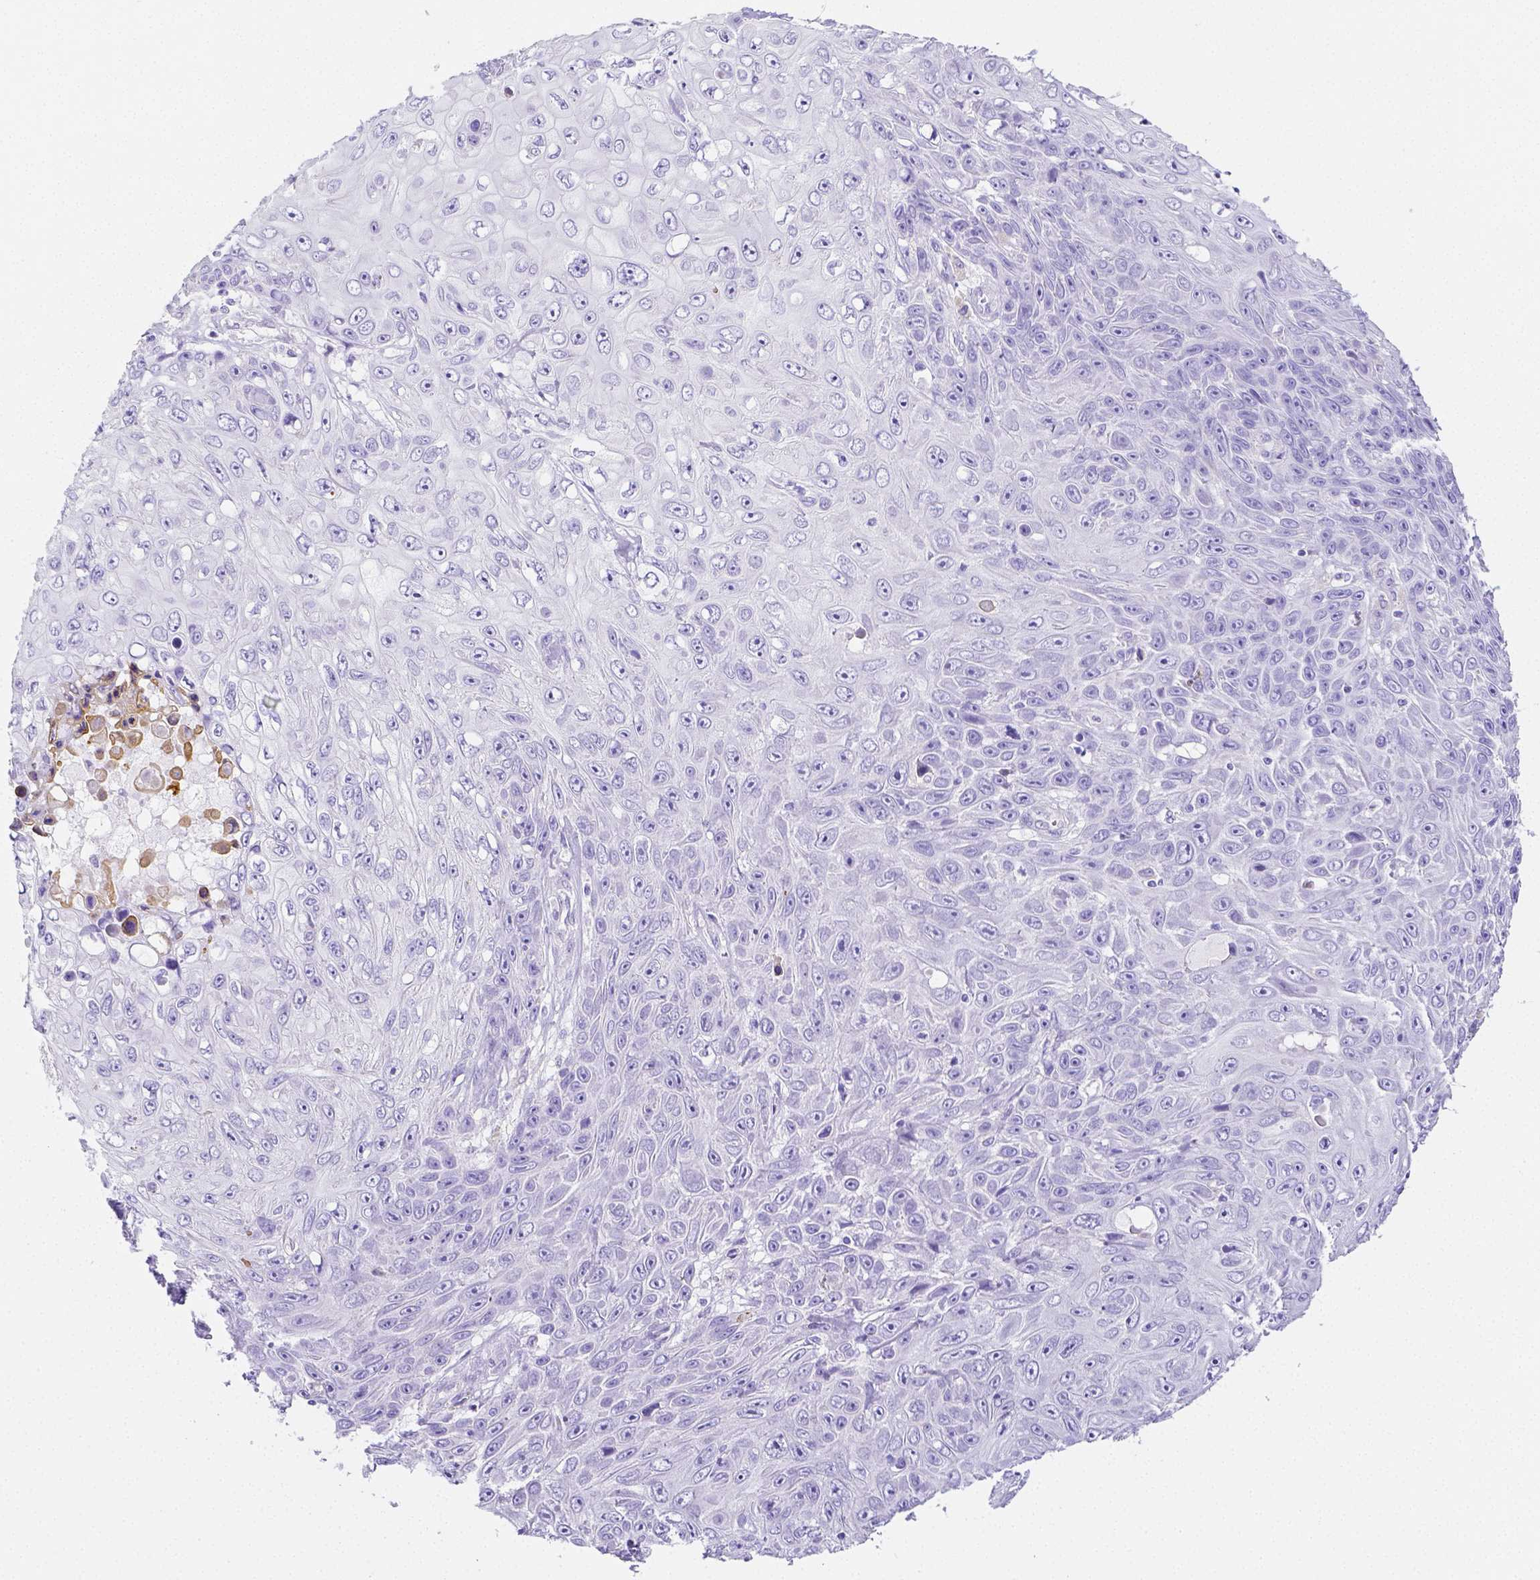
{"staining": {"intensity": "negative", "quantity": "none", "location": "none"}, "tissue": "skin cancer", "cell_type": "Tumor cells", "image_type": "cancer", "snomed": [{"axis": "morphology", "description": "Squamous cell carcinoma, NOS"}, {"axis": "topography", "description": "Skin"}], "caption": "Tumor cells show no significant staining in skin squamous cell carcinoma. The staining is performed using DAB brown chromogen with nuclei counter-stained in using hematoxylin.", "gene": "ARHGAP36", "patient": {"sex": "male", "age": 82}}